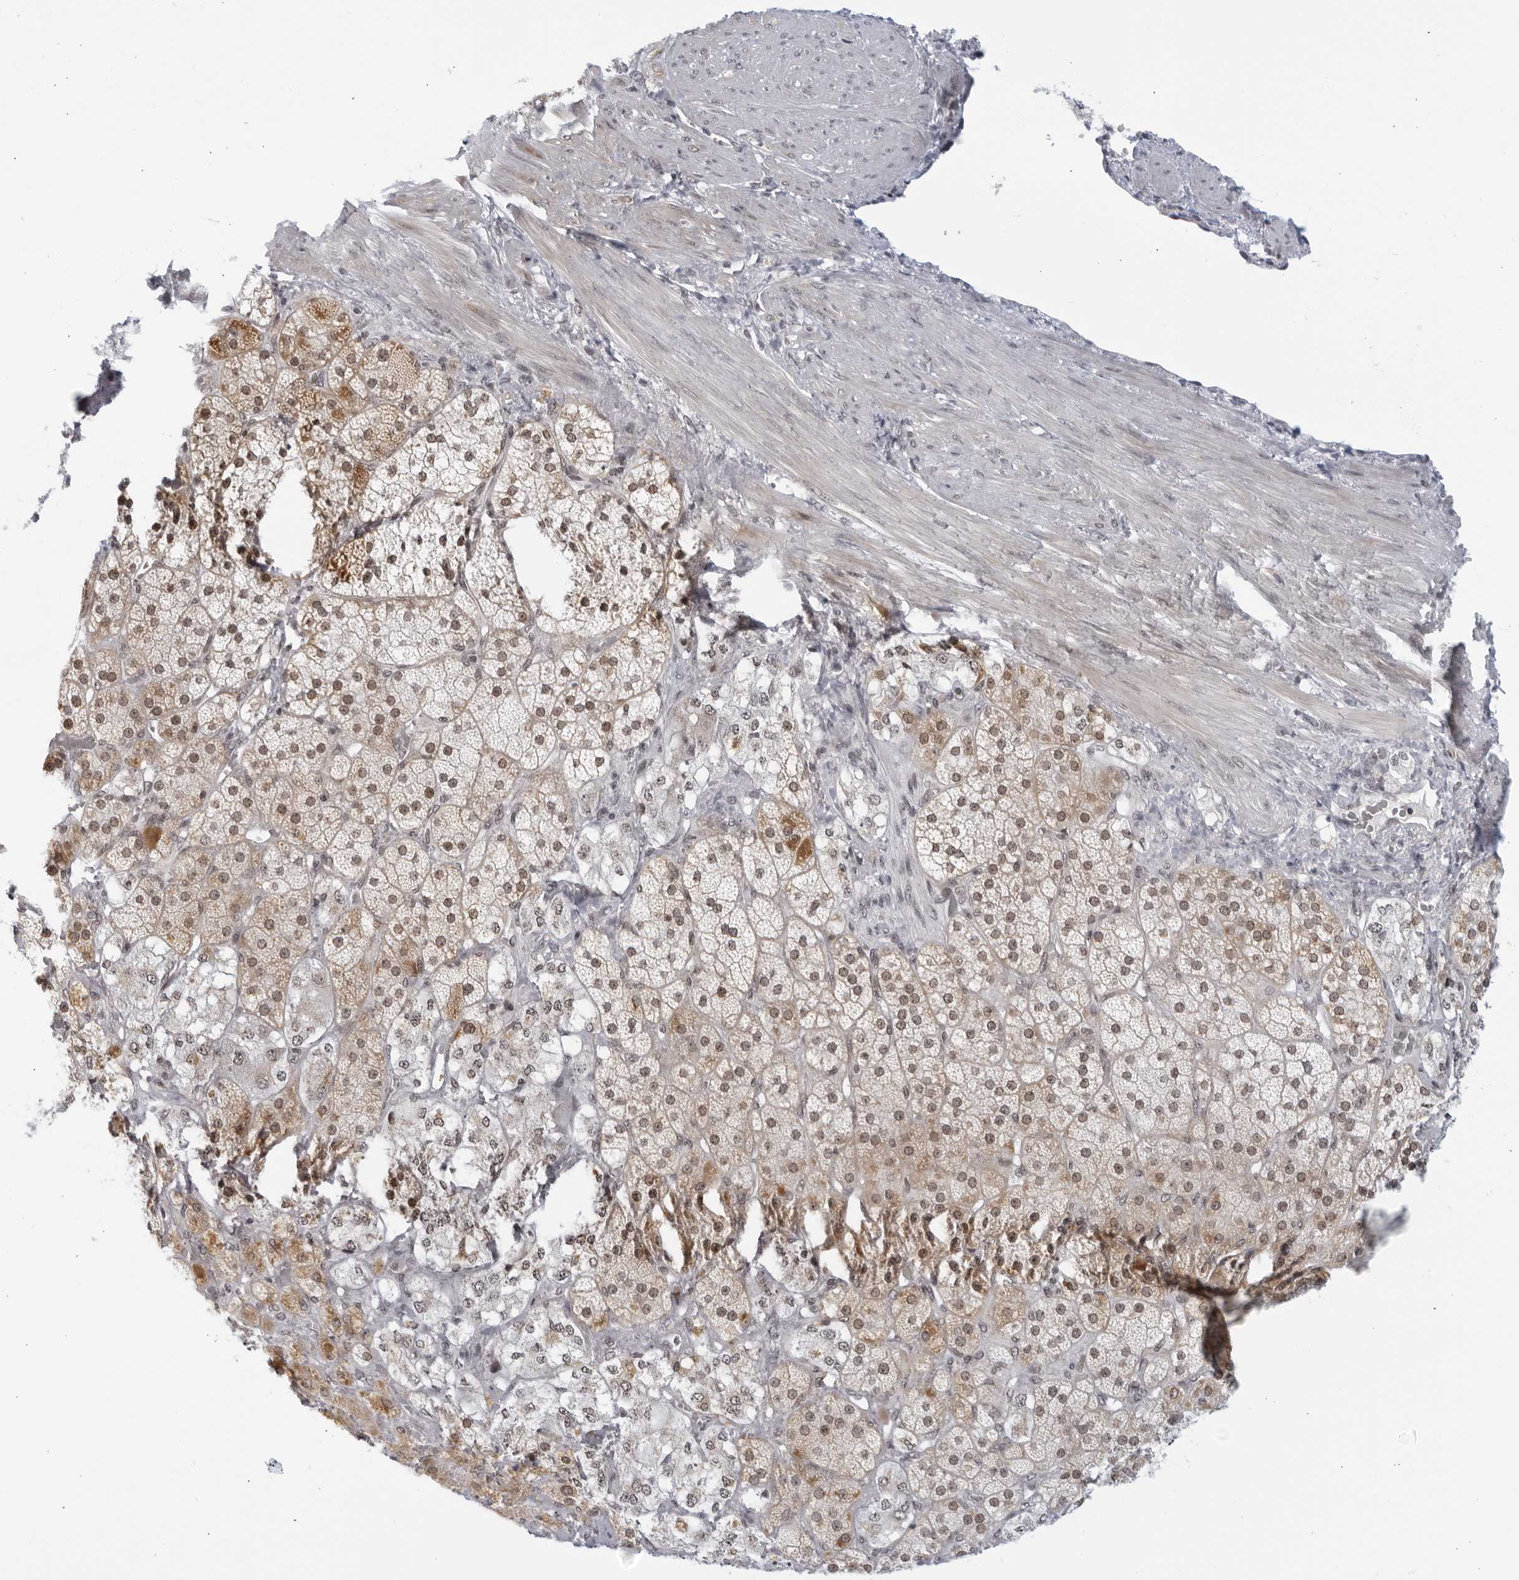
{"staining": {"intensity": "moderate", "quantity": "25%-75%", "location": "cytoplasmic/membranous,nuclear"}, "tissue": "adrenal gland", "cell_type": "Glandular cells", "image_type": "normal", "snomed": [{"axis": "morphology", "description": "Normal tissue, NOS"}, {"axis": "topography", "description": "Adrenal gland"}], "caption": "Glandular cells show medium levels of moderate cytoplasmic/membranous,nuclear expression in approximately 25%-75% of cells in normal human adrenal gland.", "gene": "RAB11FIP3", "patient": {"sex": "male", "age": 57}}